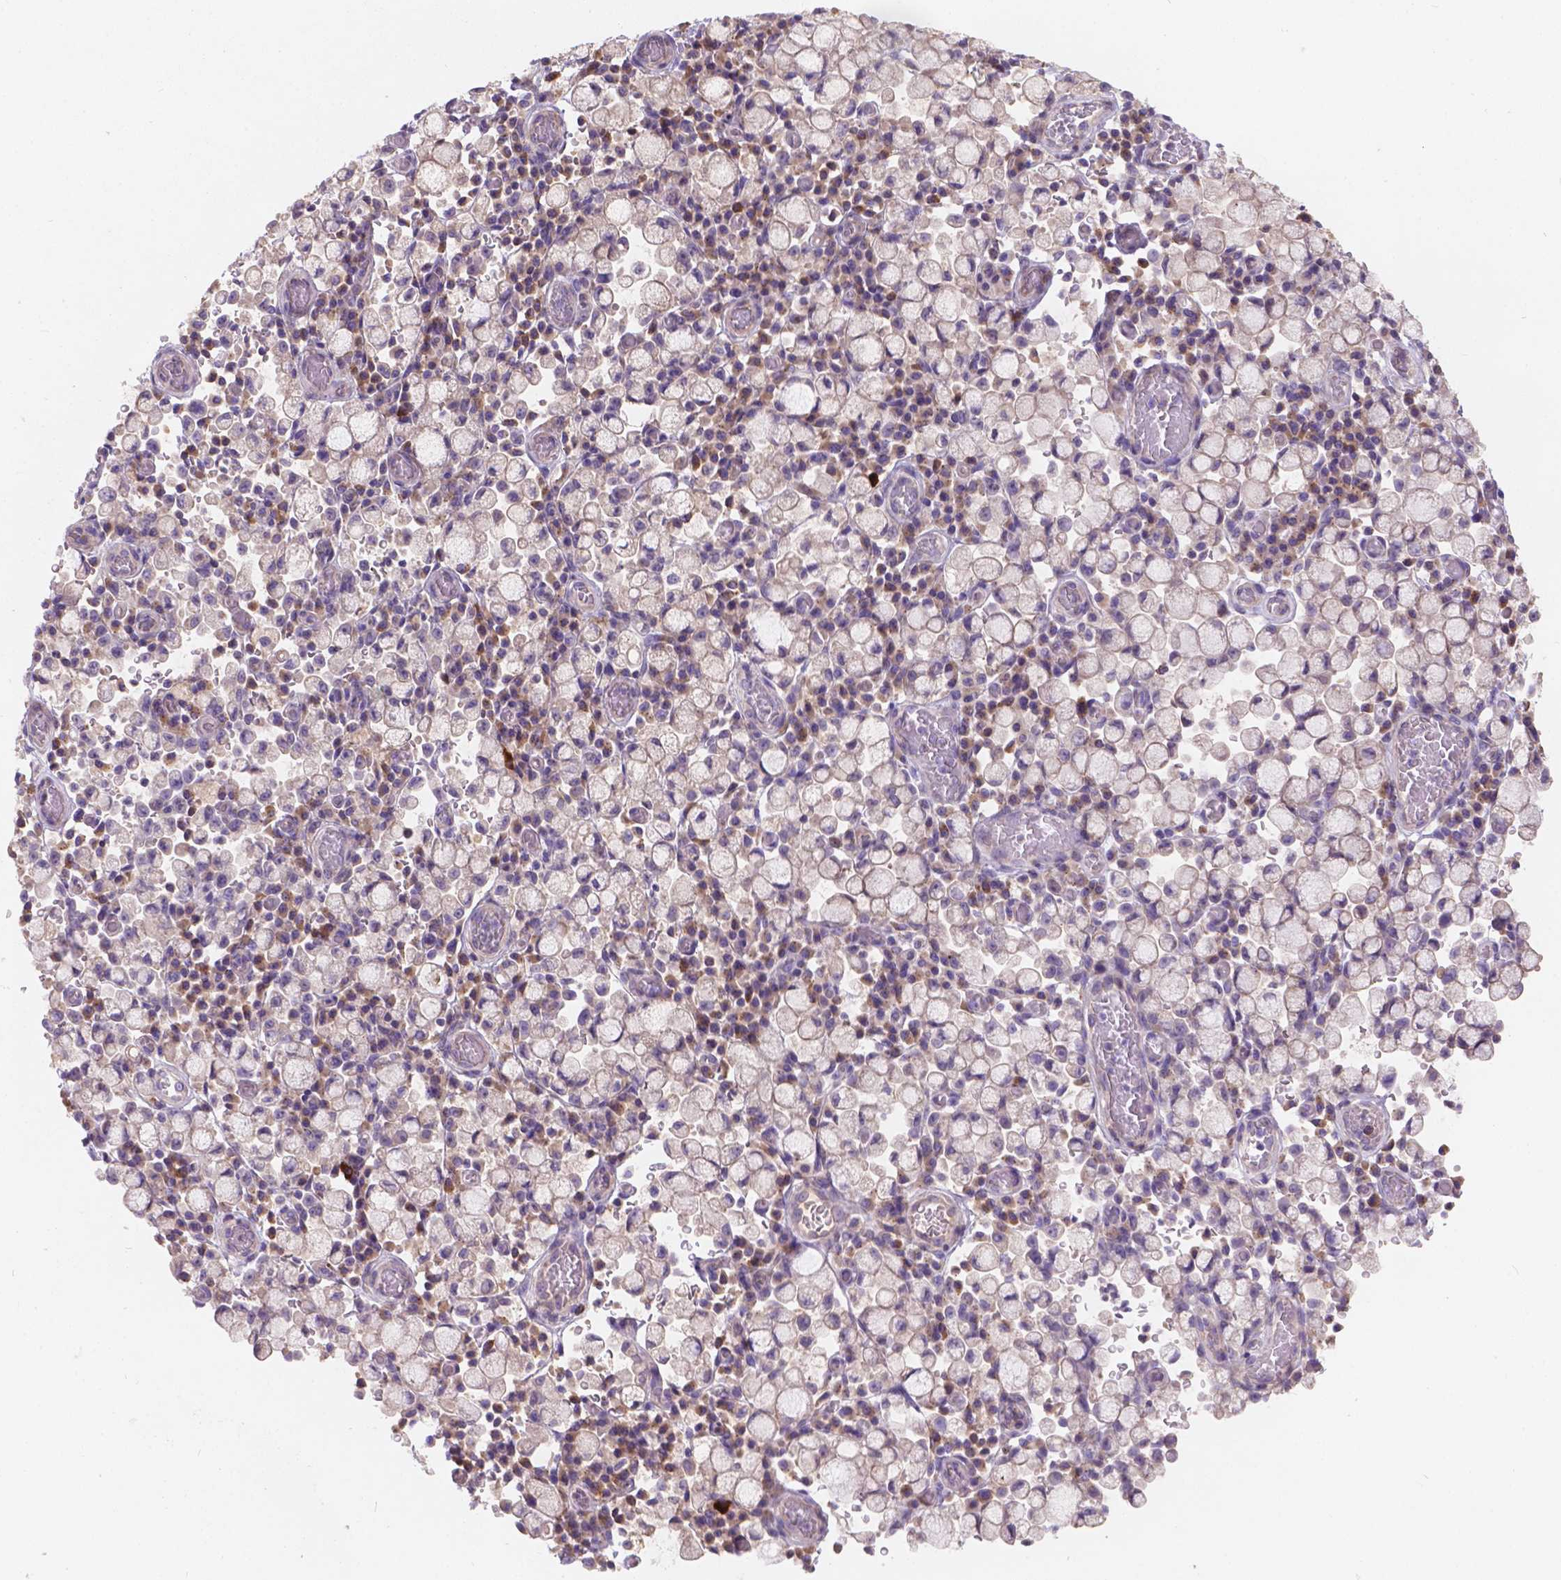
{"staining": {"intensity": "weak", "quantity": "25%-75%", "location": "cytoplasmic/membranous"}, "tissue": "stomach cancer", "cell_type": "Tumor cells", "image_type": "cancer", "snomed": [{"axis": "morphology", "description": "Adenocarcinoma, NOS"}, {"axis": "topography", "description": "Stomach"}], "caption": "High-power microscopy captured an immunohistochemistry (IHC) image of stomach cancer, revealing weak cytoplasmic/membranous staining in about 25%-75% of tumor cells. (Brightfield microscopy of DAB IHC at high magnification).", "gene": "CDK10", "patient": {"sex": "male", "age": 58}}